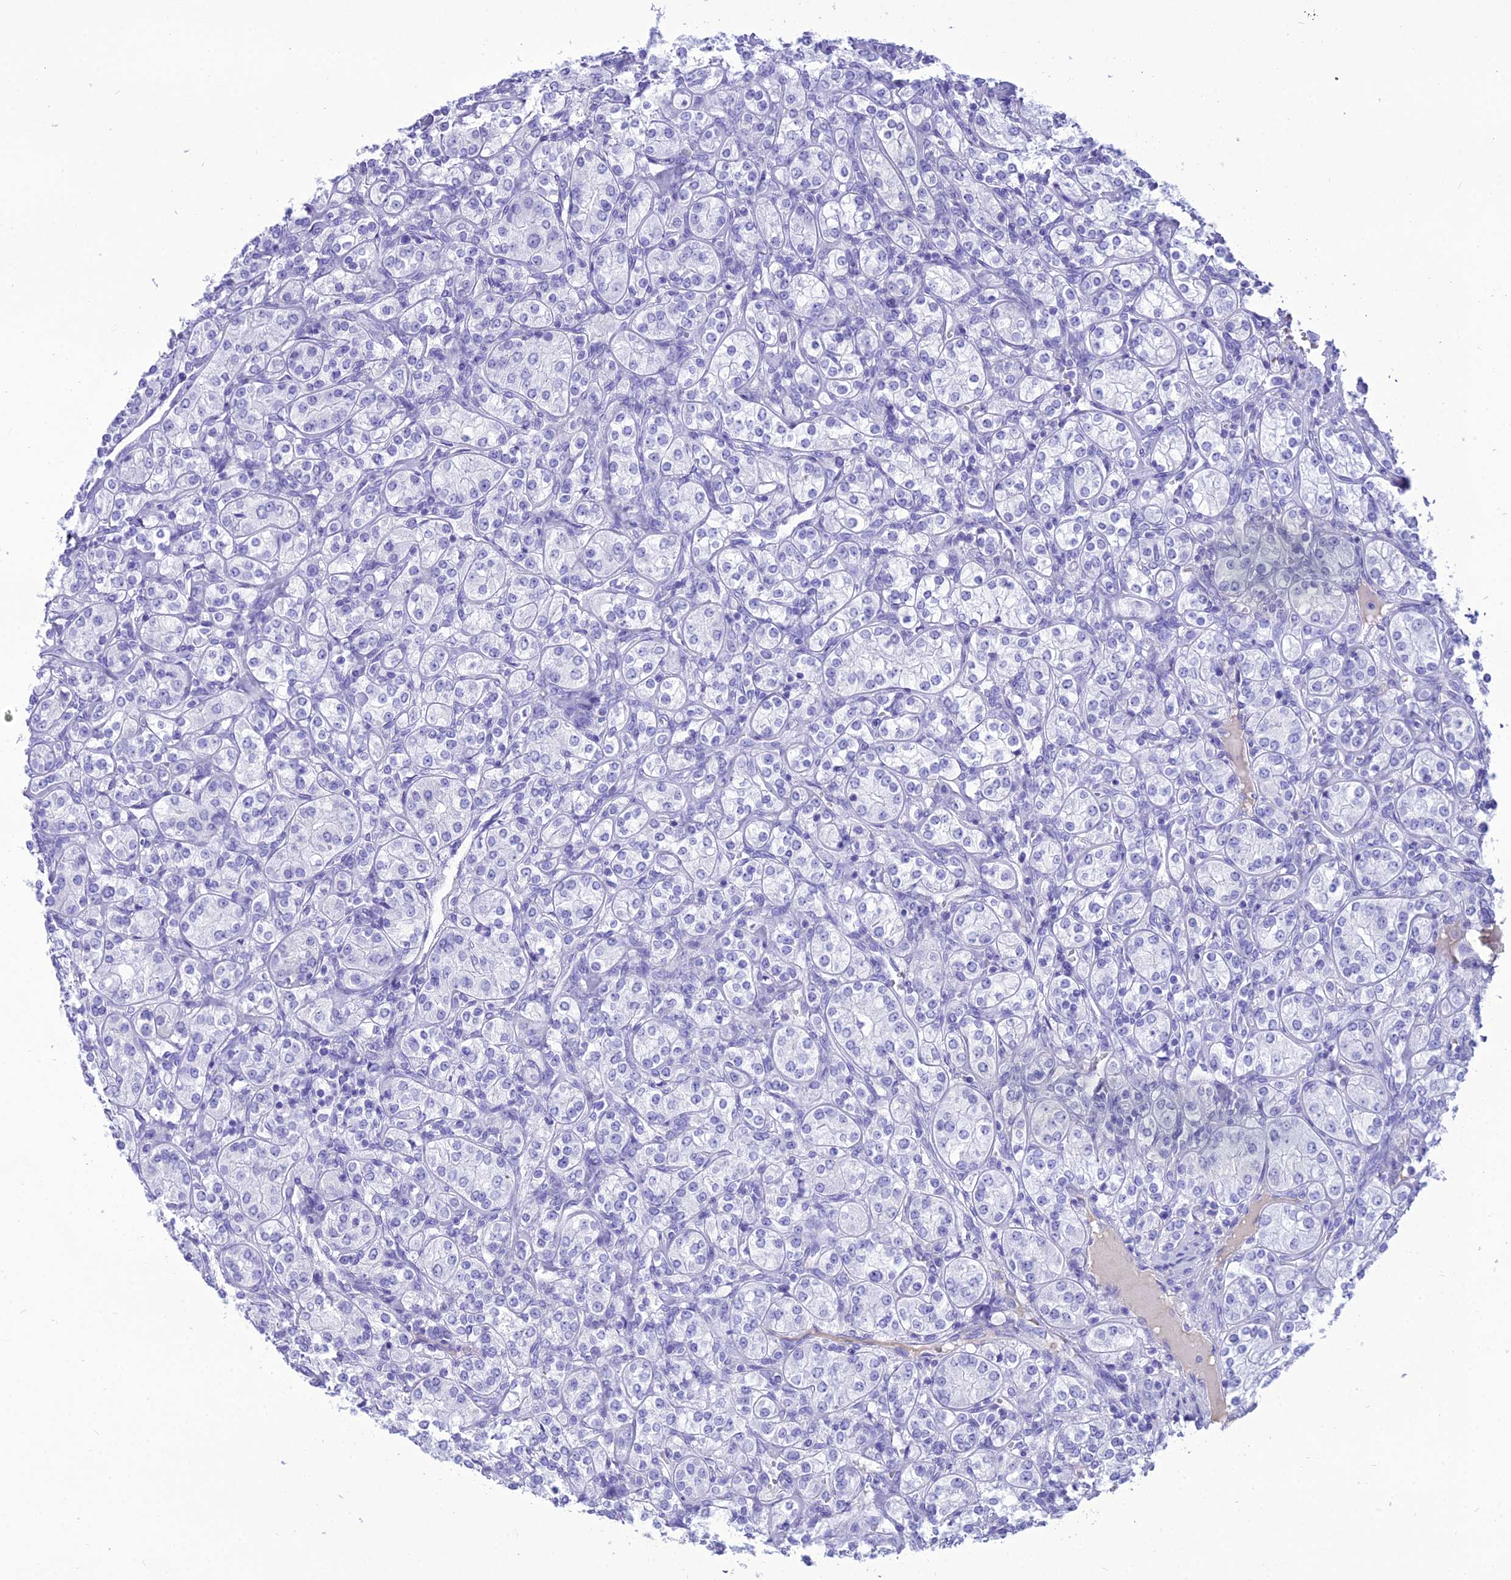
{"staining": {"intensity": "negative", "quantity": "none", "location": "none"}, "tissue": "renal cancer", "cell_type": "Tumor cells", "image_type": "cancer", "snomed": [{"axis": "morphology", "description": "Adenocarcinoma, NOS"}, {"axis": "topography", "description": "Kidney"}], "caption": "IHC histopathology image of neoplastic tissue: human renal cancer (adenocarcinoma) stained with DAB shows no significant protein expression in tumor cells. (DAB (3,3'-diaminobenzidine) immunohistochemistry (IHC) visualized using brightfield microscopy, high magnification).", "gene": "PNMA5", "patient": {"sex": "male", "age": 77}}